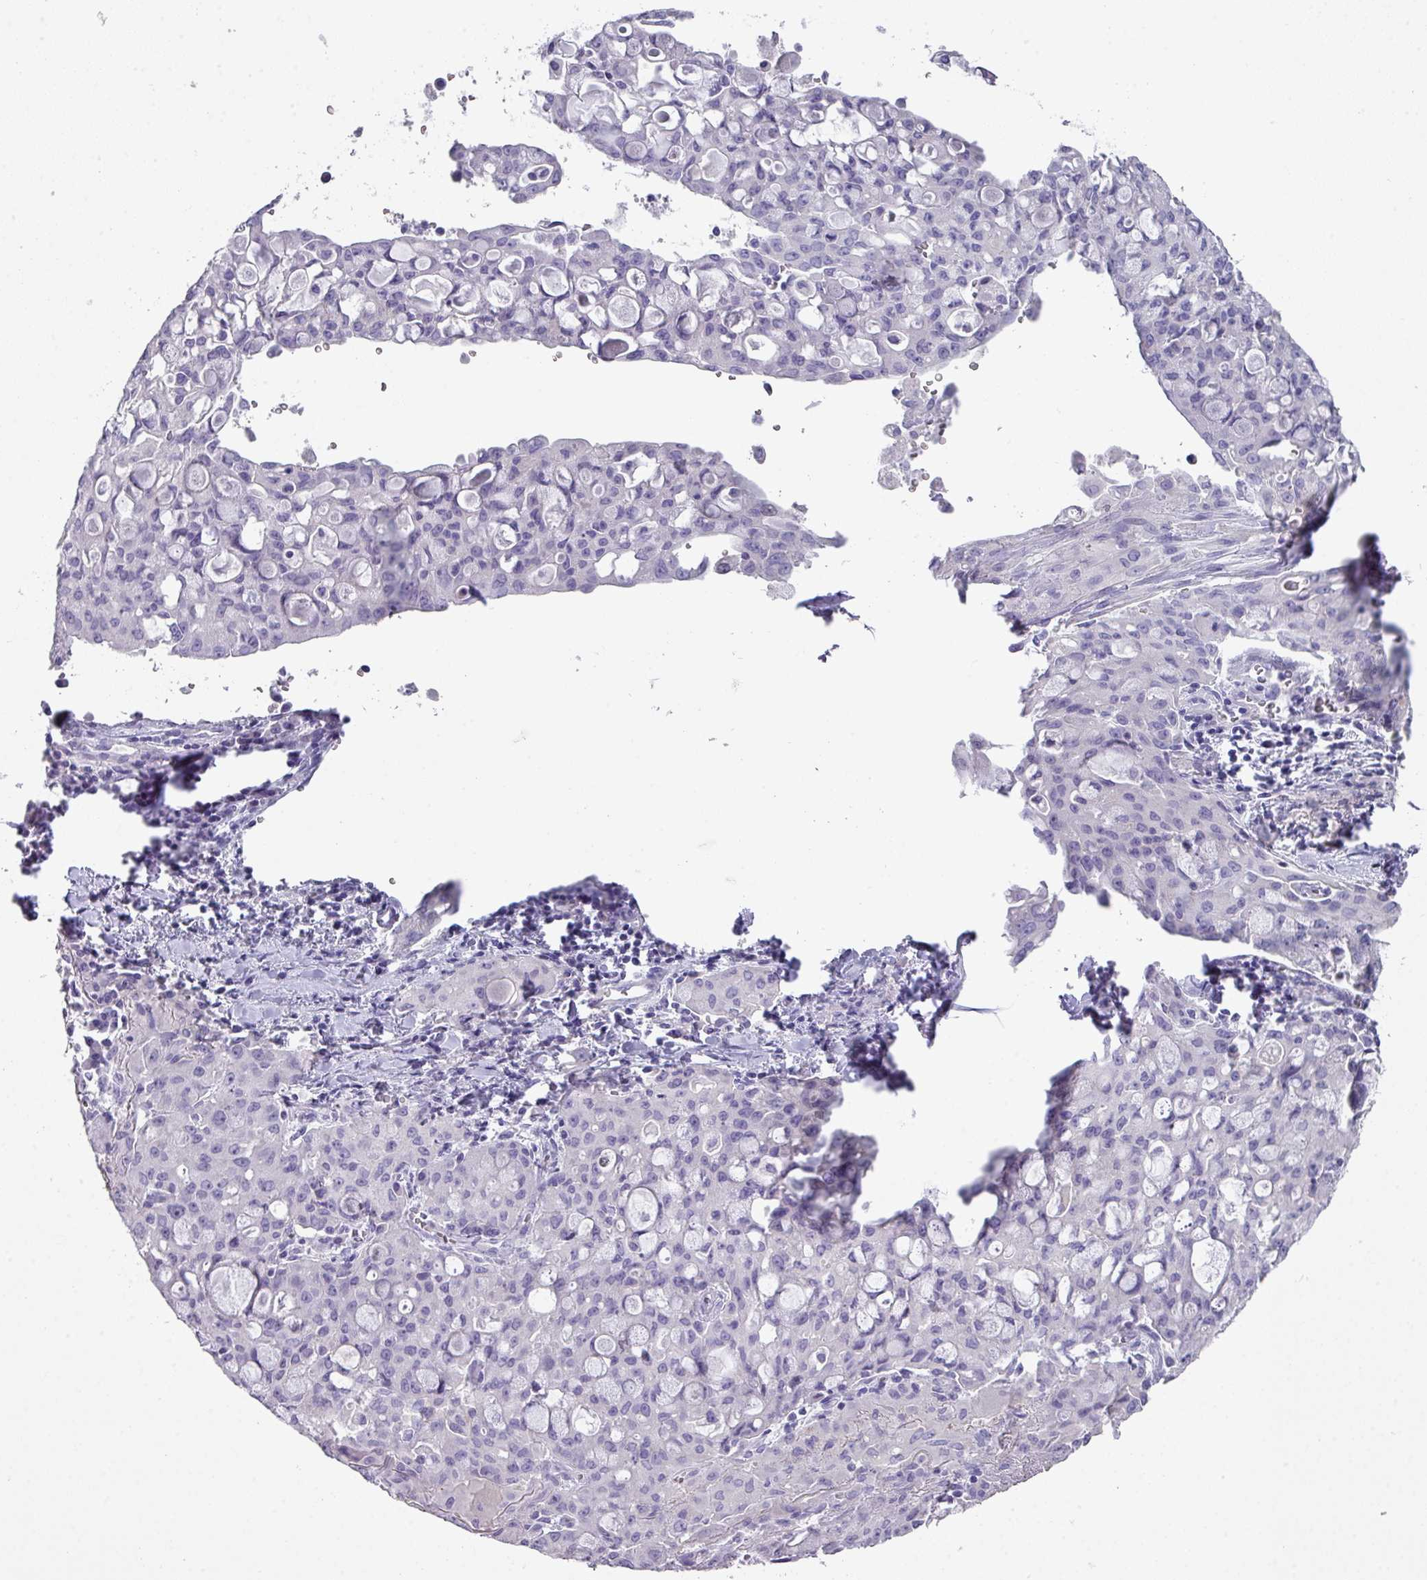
{"staining": {"intensity": "negative", "quantity": "none", "location": "none"}, "tissue": "lung cancer", "cell_type": "Tumor cells", "image_type": "cancer", "snomed": [{"axis": "morphology", "description": "Adenocarcinoma, NOS"}, {"axis": "topography", "description": "Lung"}], "caption": "Lung cancer stained for a protein using immunohistochemistry (IHC) demonstrates no expression tumor cells.", "gene": "GLI4", "patient": {"sex": "female", "age": 44}}